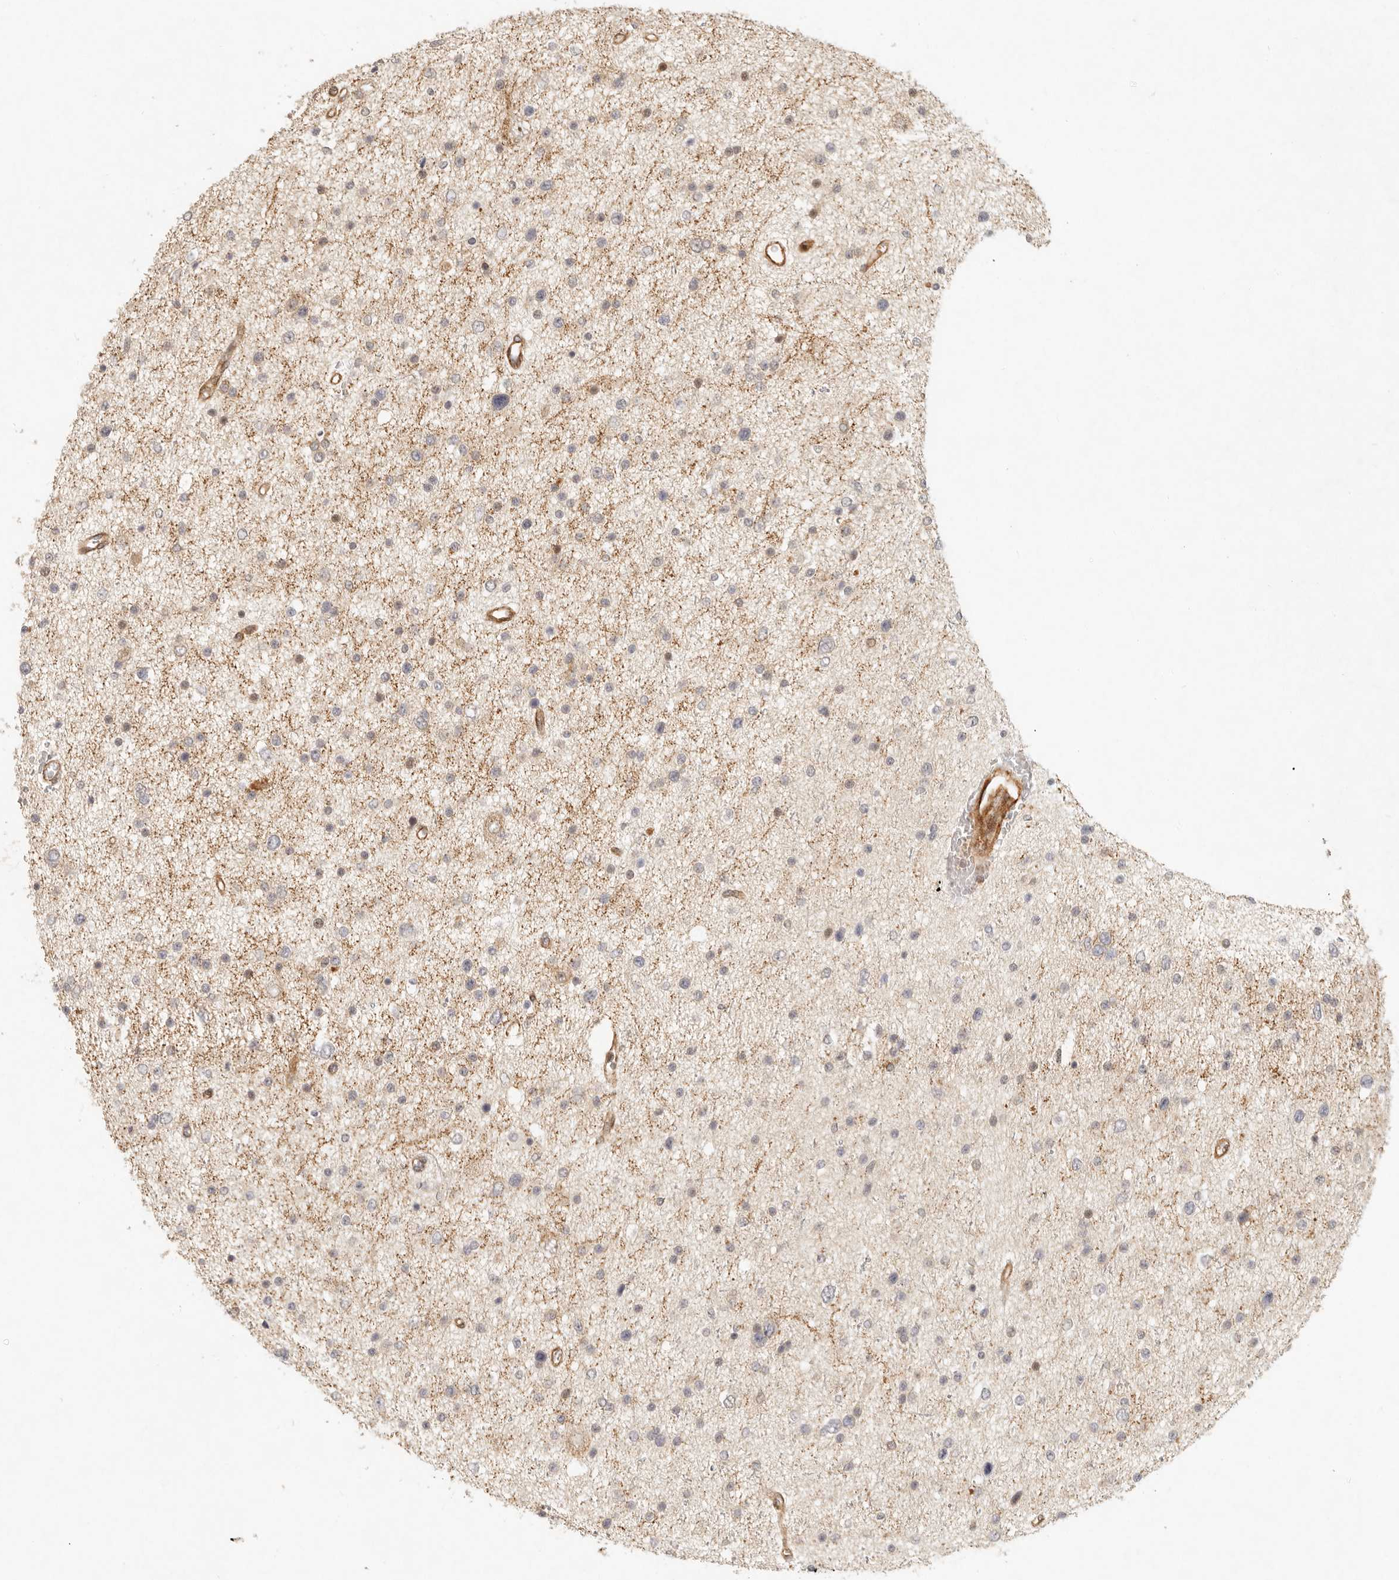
{"staining": {"intensity": "negative", "quantity": "none", "location": "none"}, "tissue": "glioma", "cell_type": "Tumor cells", "image_type": "cancer", "snomed": [{"axis": "morphology", "description": "Glioma, malignant, Low grade"}, {"axis": "topography", "description": "Brain"}], "caption": "DAB (3,3'-diaminobenzidine) immunohistochemical staining of low-grade glioma (malignant) shows no significant expression in tumor cells.", "gene": "KLHL38", "patient": {"sex": "female", "age": 37}}